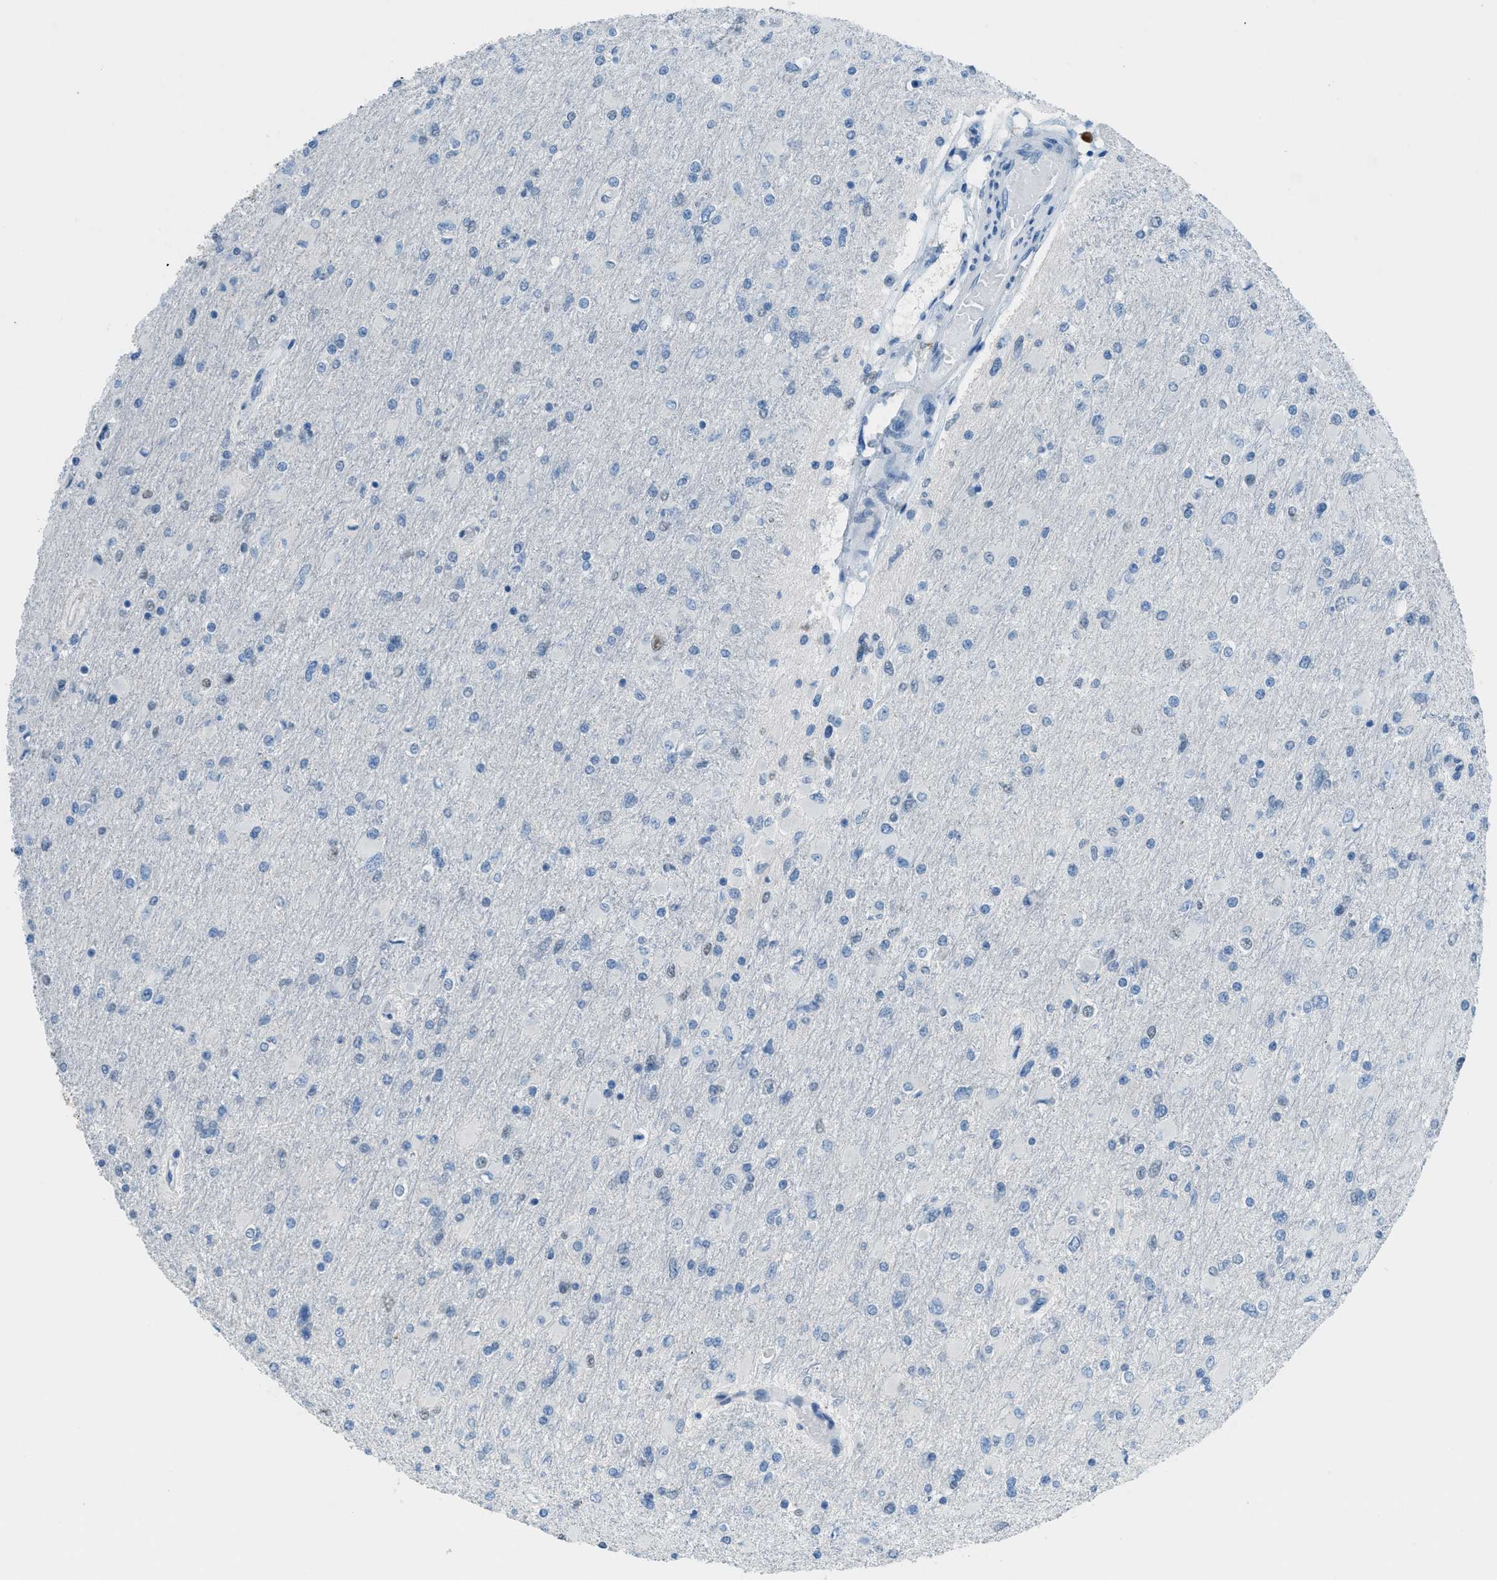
{"staining": {"intensity": "weak", "quantity": "<25%", "location": "nuclear"}, "tissue": "glioma", "cell_type": "Tumor cells", "image_type": "cancer", "snomed": [{"axis": "morphology", "description": "Glioma, malignant, High grade"}, {"axis": "topography", "description": "Cerebral cortex"}], "caption": "Immunohistochemistry photomicrograph of neoplastic tissue: human glioma stained with DAB (3,3'-diaminobenzidine) shows no significant protein expression in tumor cells.", "gene": "TTC13", "patient": {"sex": "female", "age": 36}}